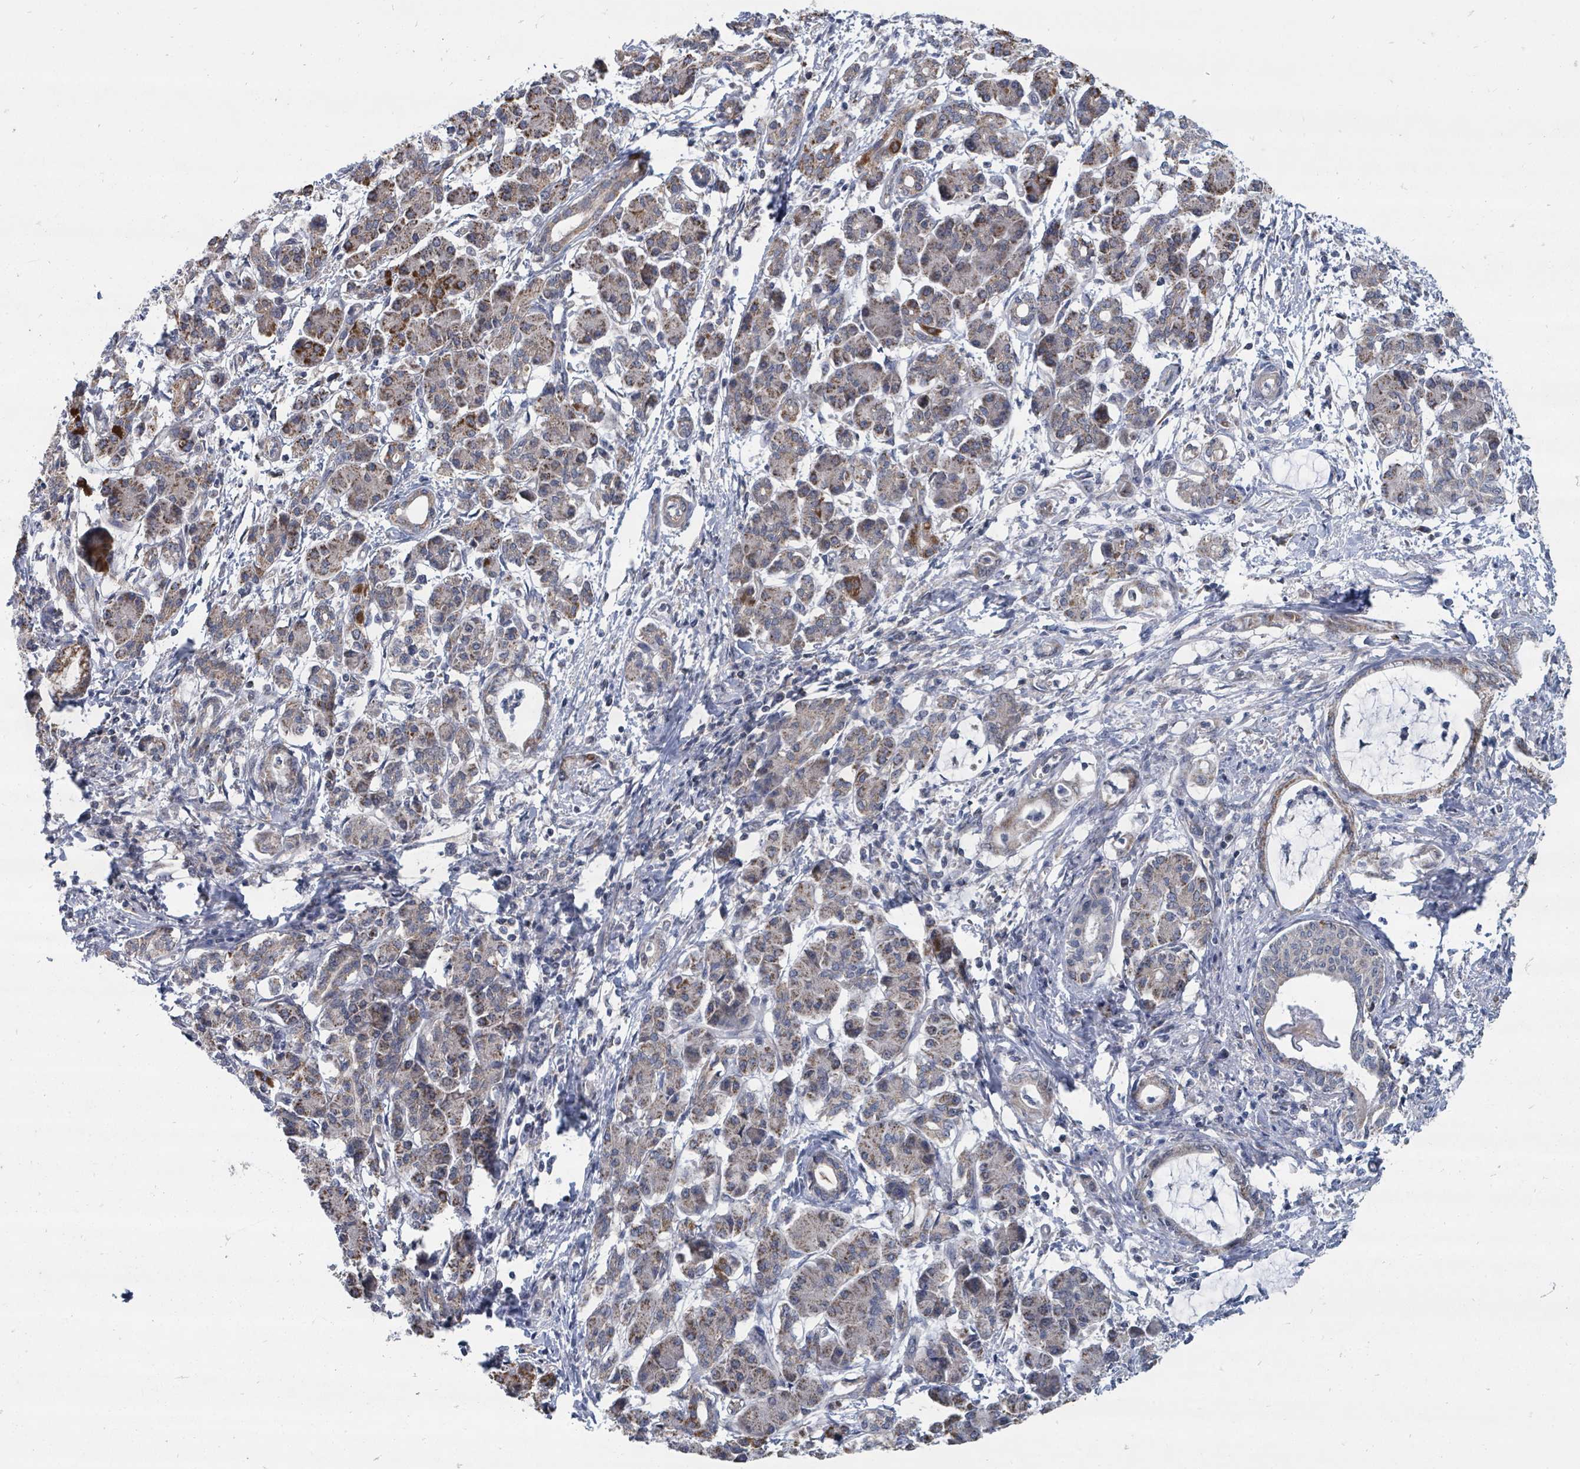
{"staining": {"intensity": "negative", "quantity": "none", "location": "none"}, "tissue": "pancreatic cancer", "cell_type": "Tumor cells", "image_type": "cancer", "snomed": [{"axis": "morphology", "description": "Adenocarcinoma, NOS"}, {"axis": "topography", "description": "Pancreas"}], "caption": "Tumor cells show no significant positivity in pancreatic cancer (adenocarcinoma).", "gene": "MAGOHB", "patient": {"sex": "female", "age": 55}}